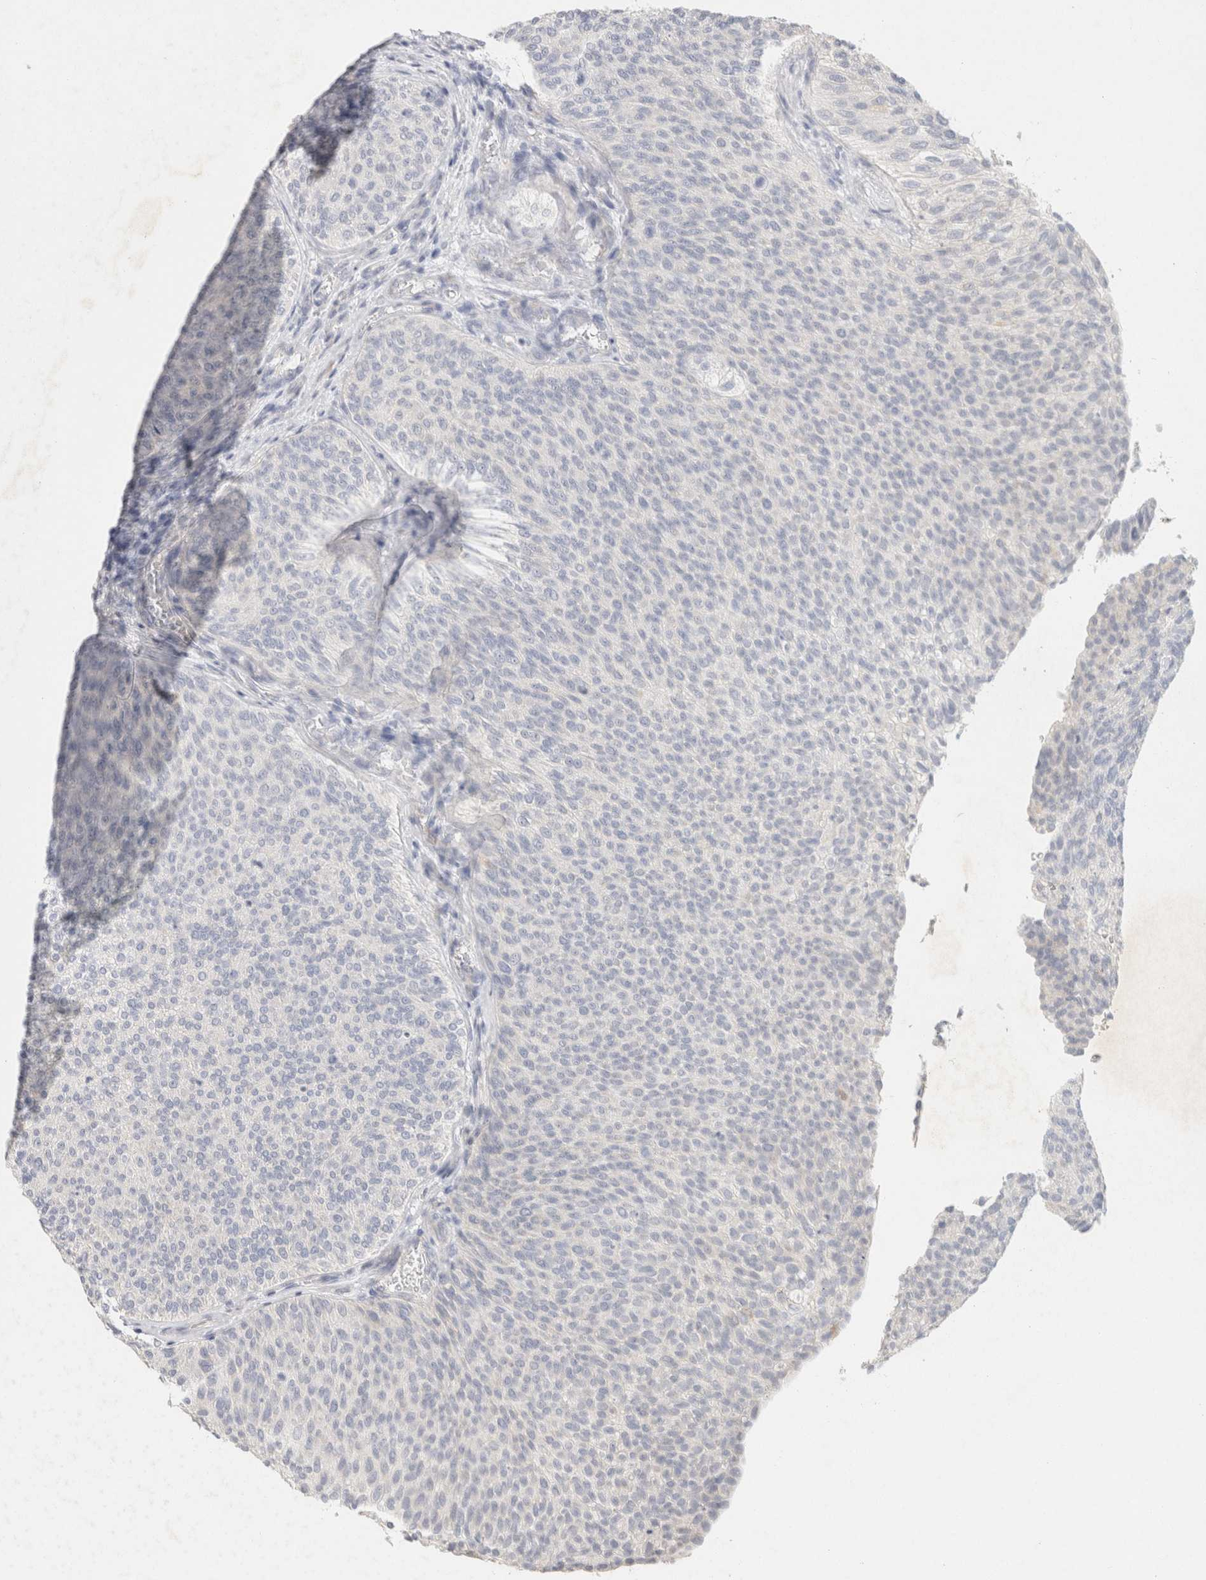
{"staining": {"intensity": "negative", "quantity": "none", "location": "none"}, "tissue": "urothelial cancer", "cell_type": "Tumor cells", "image_type": "cancer", "snomed": [{"axis": "morphology", "description": "Urothelial carcinoma, Low grade"}, {"axis": "topography", "description": "Urinary bladder"}], "caption": "The image shows no significant expression in tumor cells of urothelial carcinoma (low-grade).", "gene": "NEFM", "patient": {"sex": "female", "age": 79}}